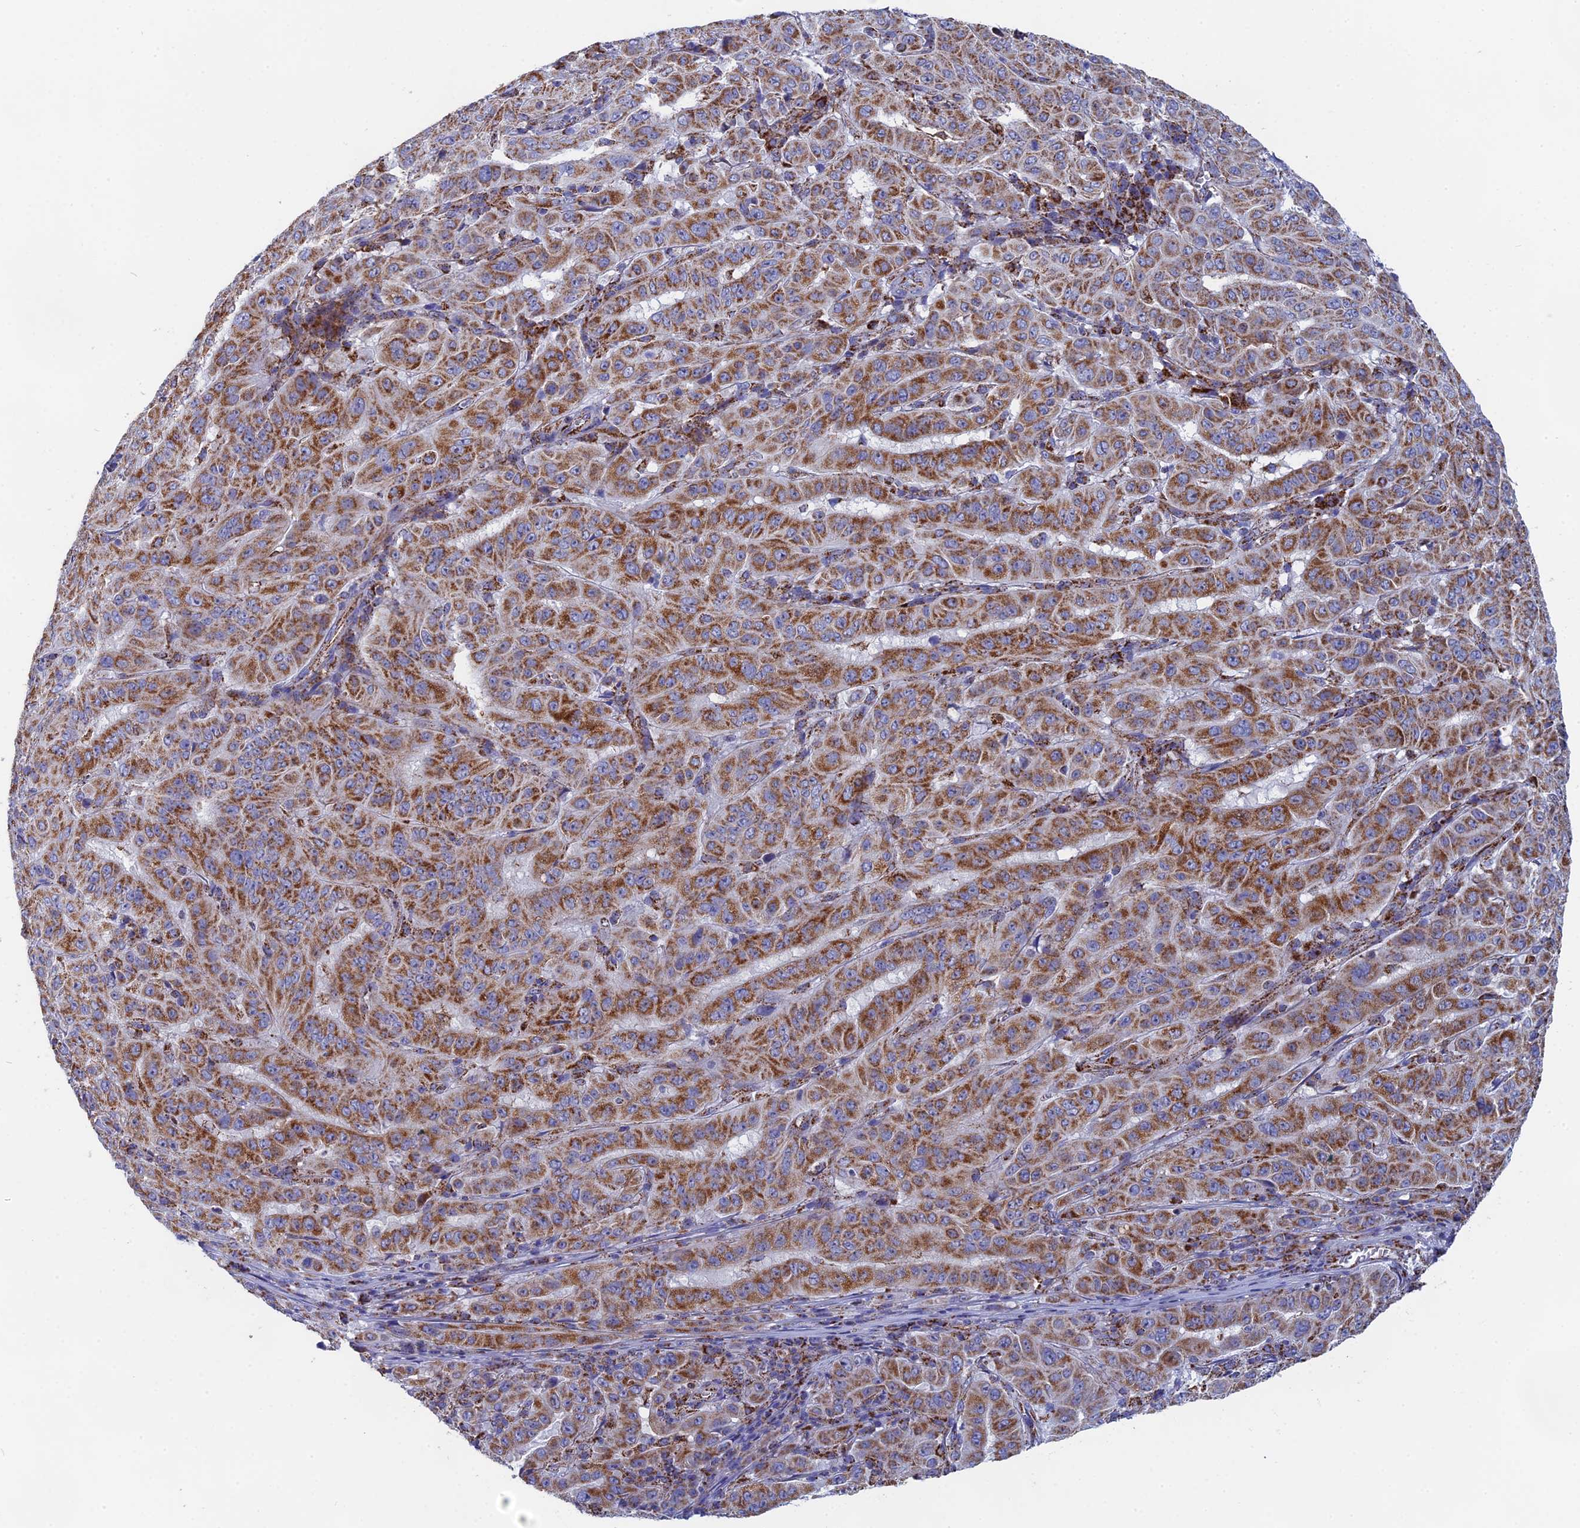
{"staining": {"intensity": "moderate", "quantity": ">75%", "location": "cytoplasmic/membranous"}, "tissue": "pancreatic cancer", "cell_type": "Tumor cells", "image_type": "cancer", "snomed": [{"axis": "morphology", "description": "Adenocarcinoma, NOS"}, {"axis": "topography", "description": "Pancreas"}], "caption": "Pancreatic cancer (adenocarcinoma) stained for a protein displays moderate cytoplasmic/membranous positivity in tumor cells.", "gene": "NDUFA5", "patient": {"sex": "male", "age": 63}}